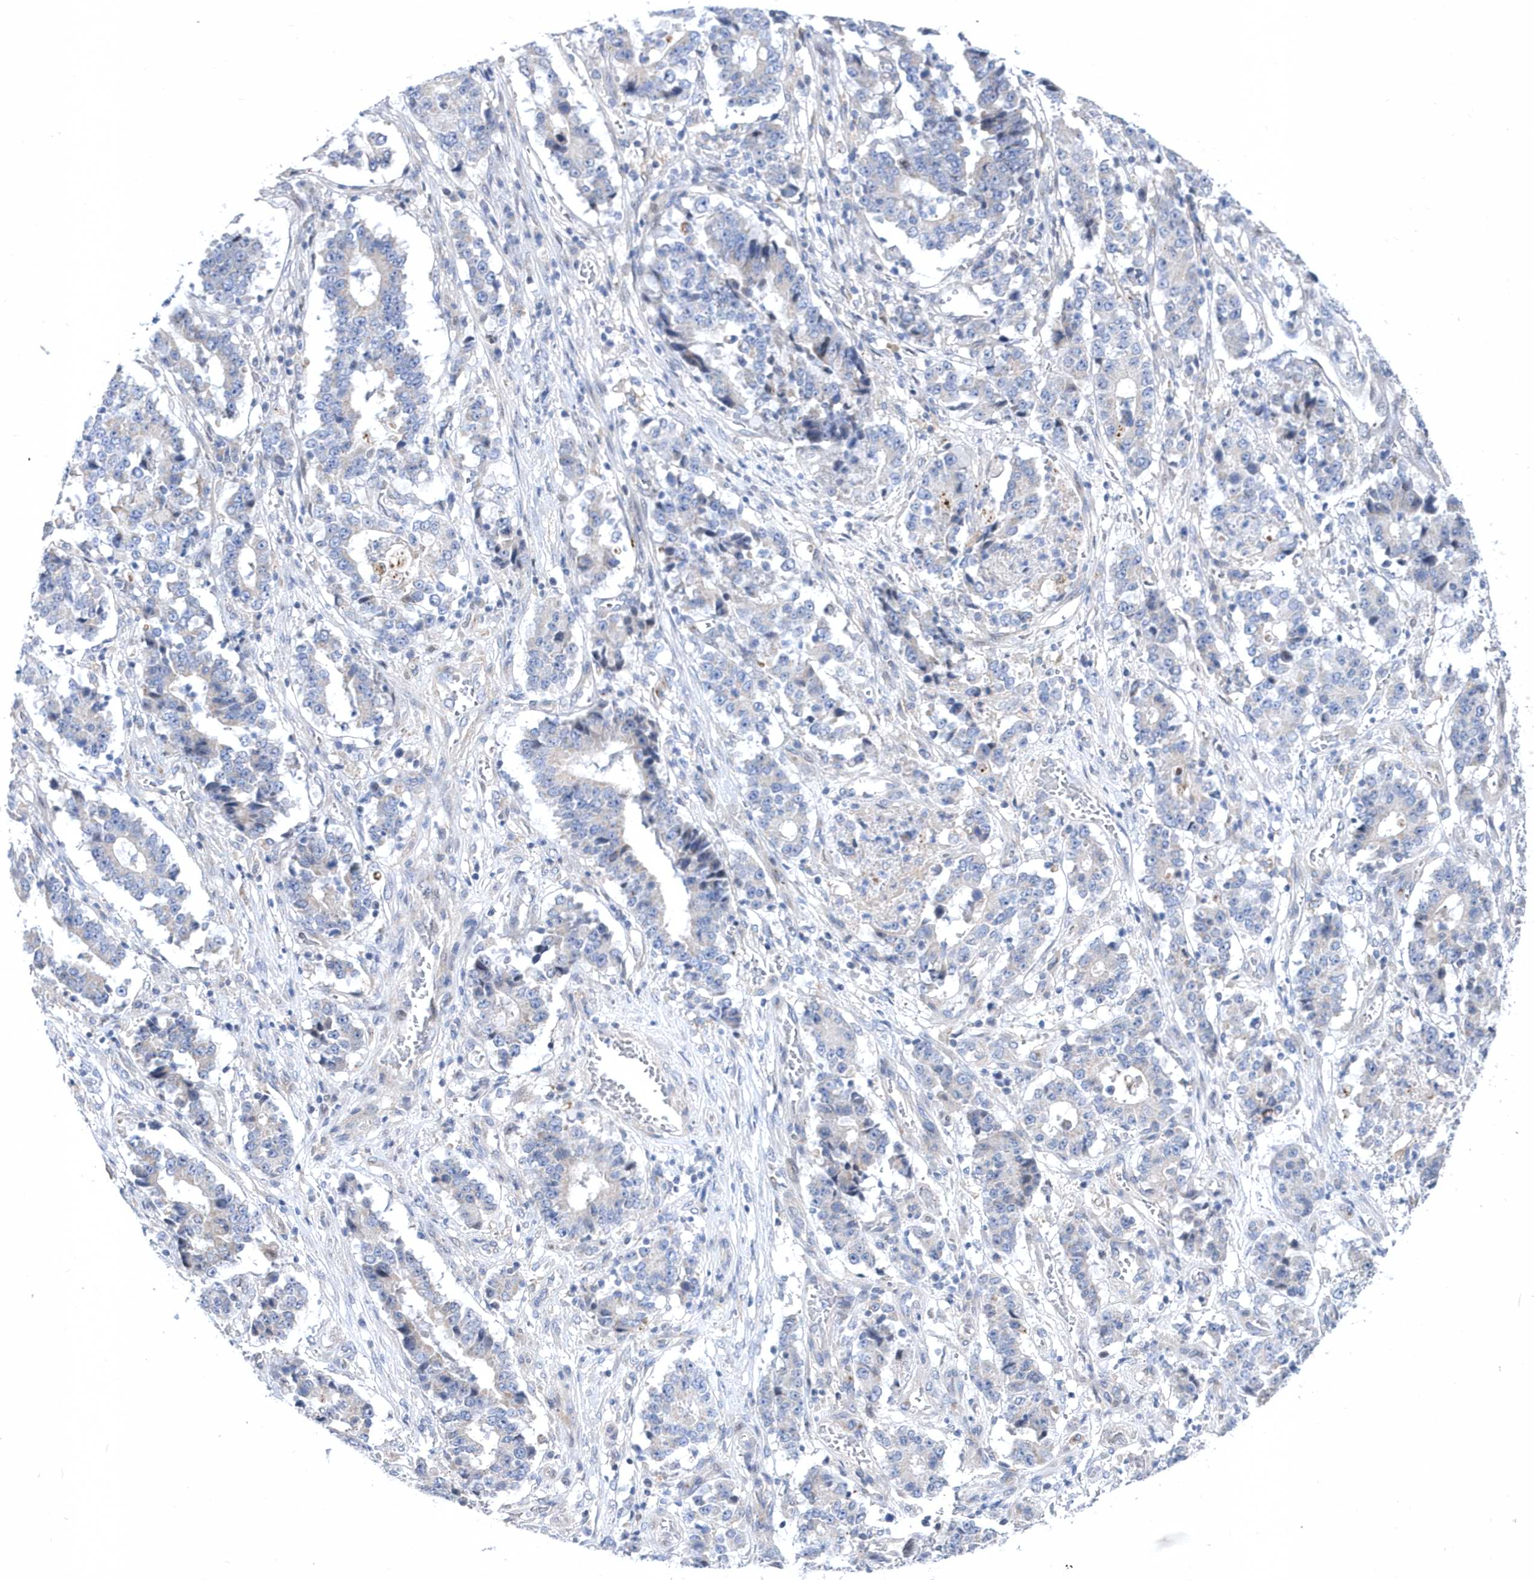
{"staining": {"intensity": "negative", "quantity": "none", "location": "none"}, "tissue": "stomach cancer", "cell_type": "Tumor cells", "image_type": "cancer", "snomed": [{"axis": "morphology", "description": "Adenocarcinoma, NOS"}, {"axis": "topography", "description": "Stomach"}], "caption": "IHC micrograph of adenocarcinoma (stomach) stained for a protein (brown), which shows no positivity in tumor cells. (Stains: DAB (3,3'-diaminobenzidine) immunohistochemistry (IHC) with hematoxylin counter stain, Microscopy: brightfield microscopy at high magnification).", "gene": "LONRF2", "patient": {"sex": "male", "age": 59}}